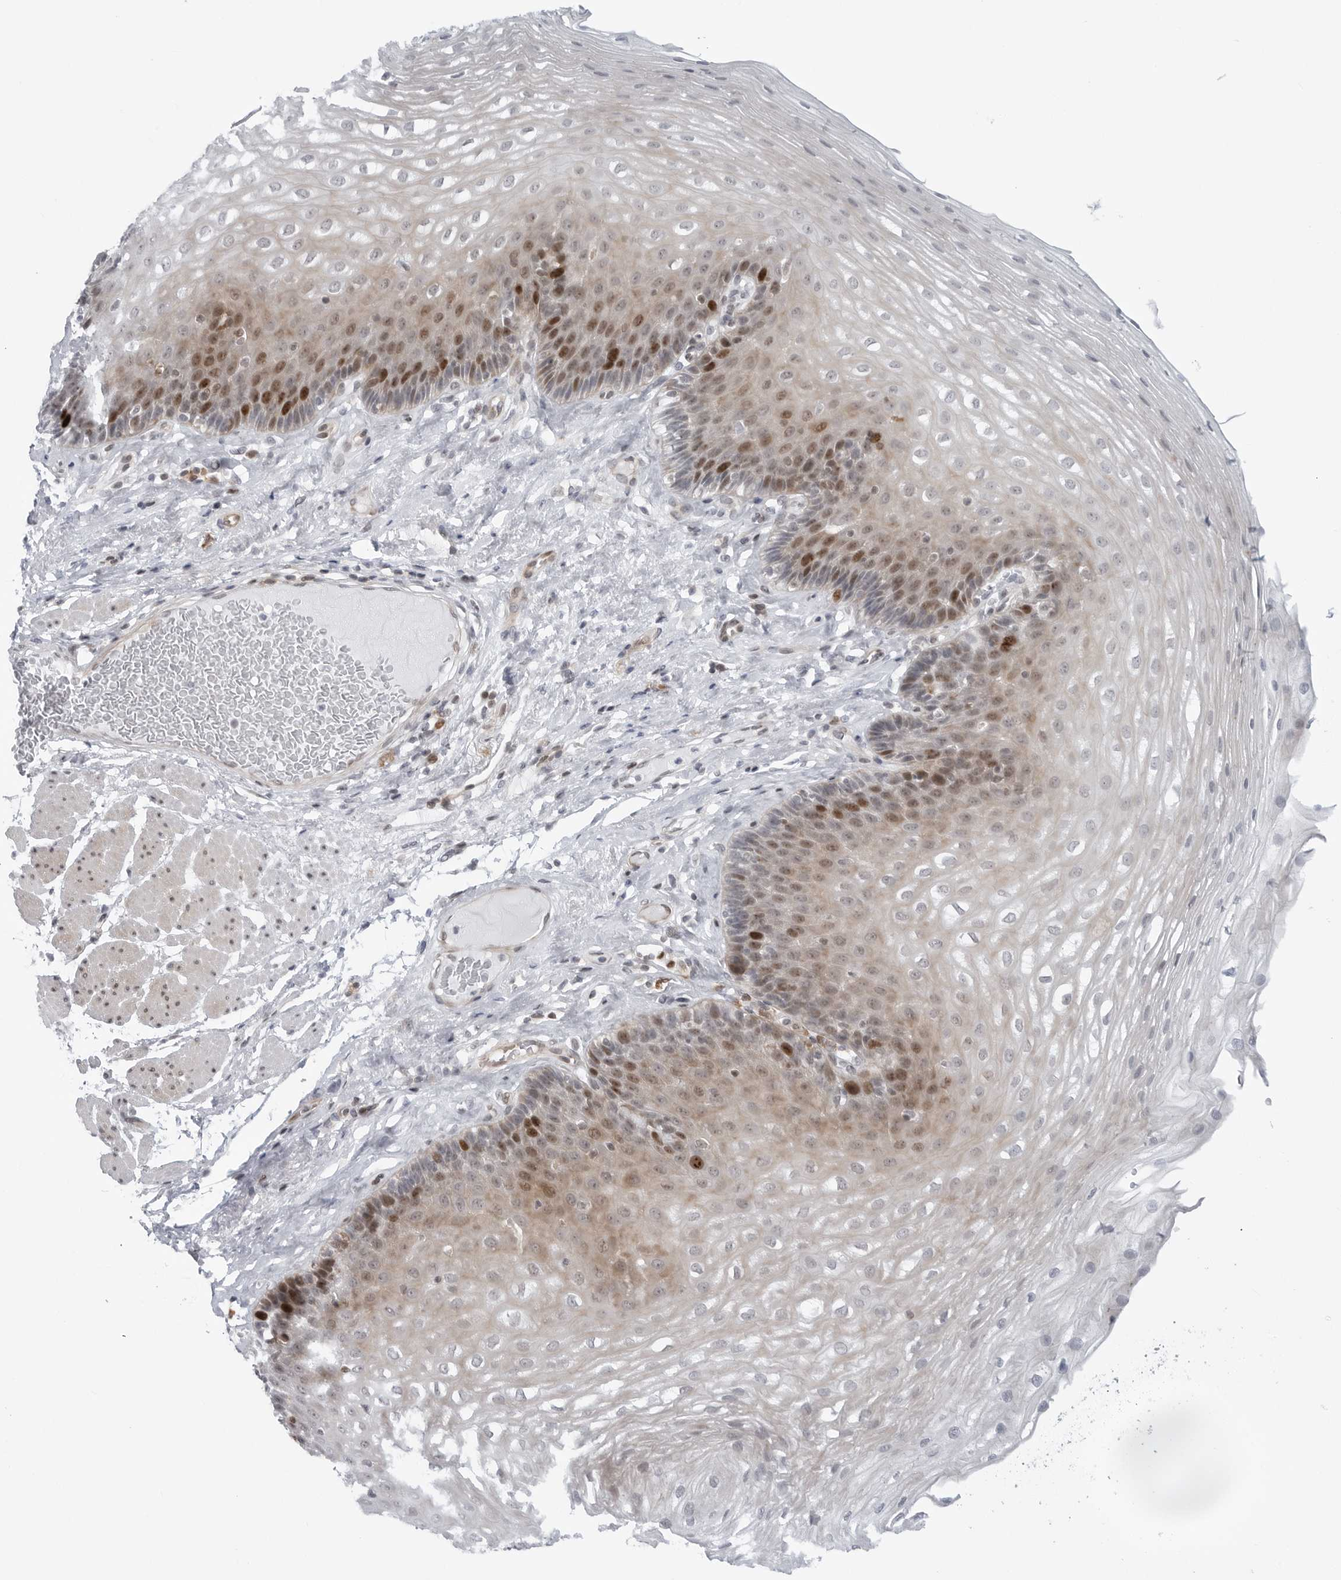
{"staining": {"intensity": "strong", "quantity": "<25%", "location": "nuclear"}, "tissue": "esophagus", "cell_type": "Squamous epithelial cells", "image_type": "normal", "snomed": [{"axis": "morphology", "description": "Normal tissue, NOS"}, {"axis": "topography", "description": "Esophagus"}], "caption": "This photomicrograph reveals IHC staining of normal human esophagus, with medium strong nuclear positivity in about <25% of squamous epithelial cells.", "gene": "FAM135B", "patient": {"sex": "female", "age": 66}}